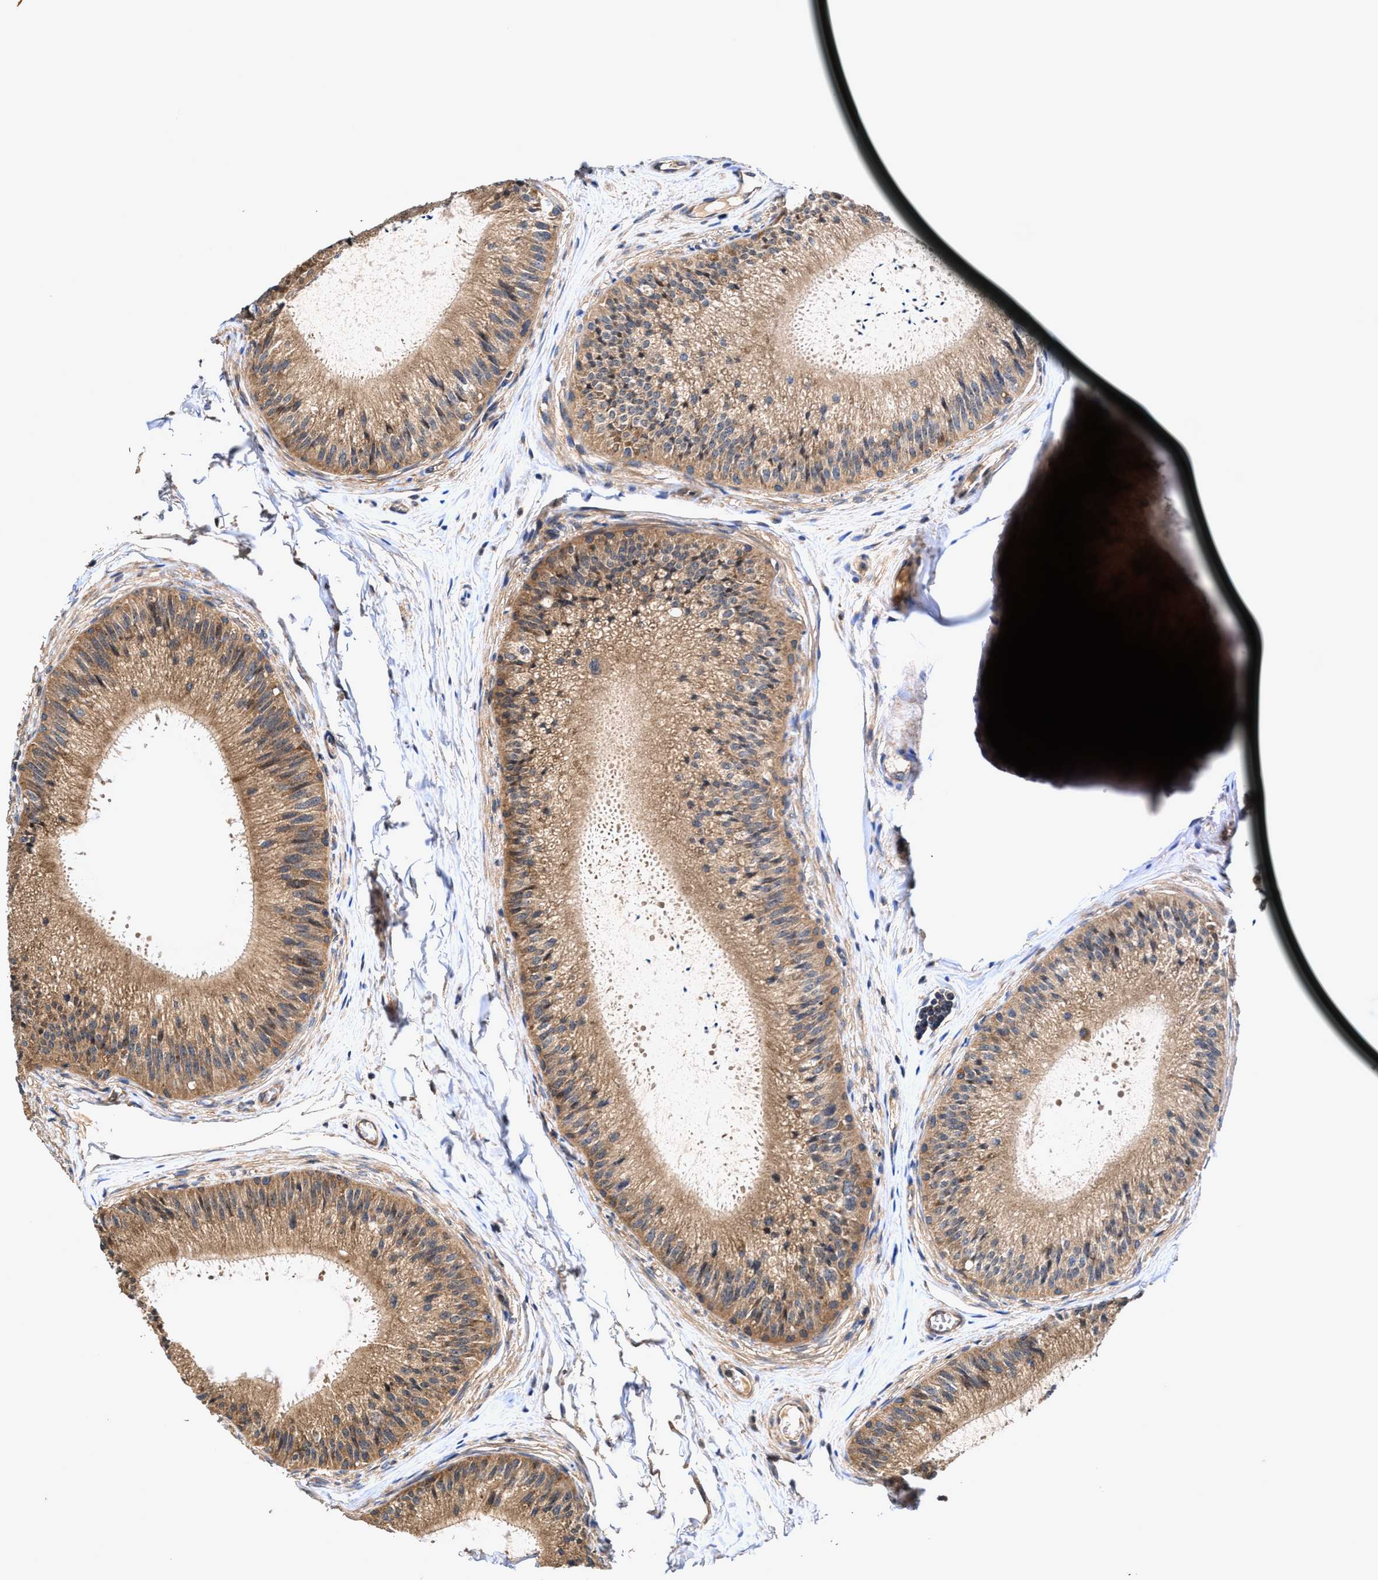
{"staining": {"intensity": "moderate", "quantity": ">75%", "location": "cytoplasmic/membranous"}, "tissue": "epididymis", "cell_type": "Glandular cells", "image_type": "normal", "snomed": [{"axis": "morphology", "description": "Normal tissue, NOS"}, {"axis": "topography", "description": "Epididymis"}], "caption": "Immunohistochemical staining of normal human epididymis shows medium levels of moderate cytoplasmic/membranous staining in about >75% of glandular cells.", "gene": "EFNA4", "patient": {"sex": "male", "age": 31}}